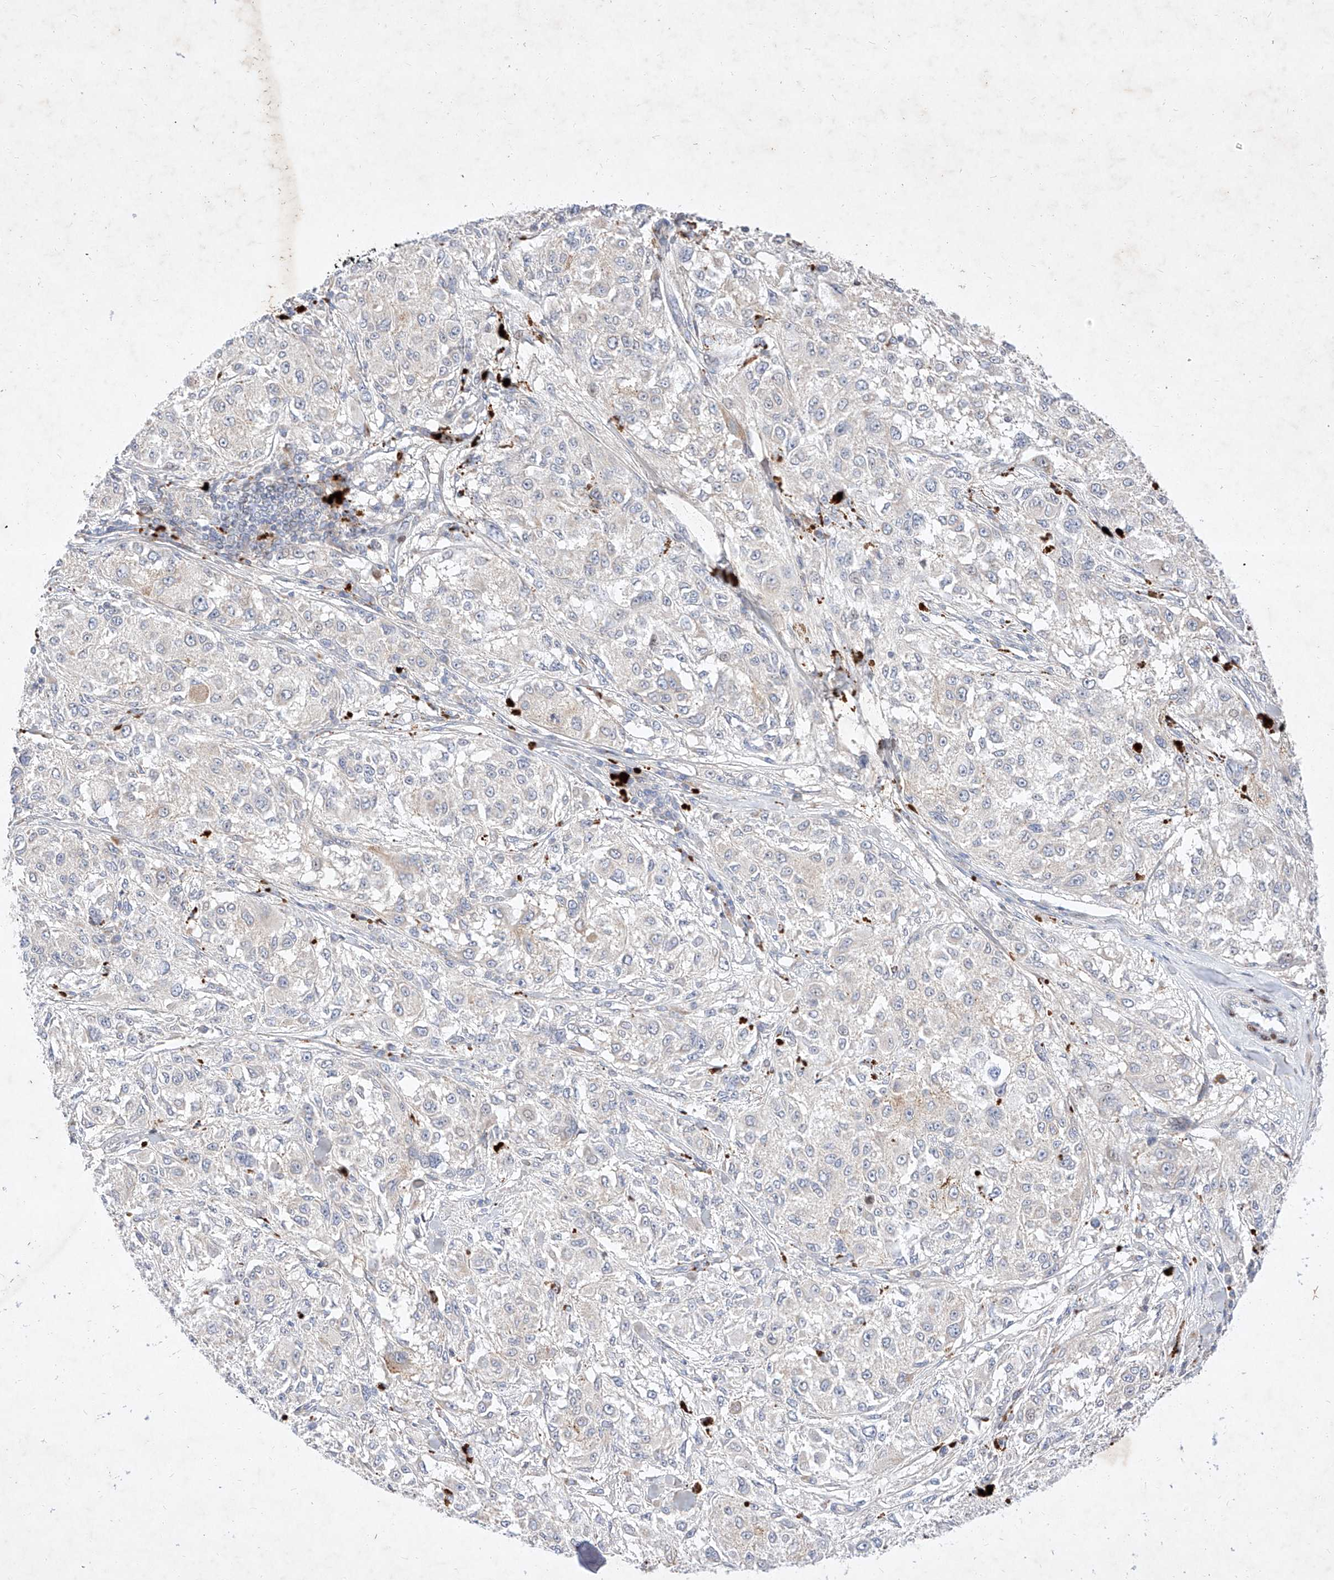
{"staining": {"intensity": "negative", "quantity": "none", "location": "none"}, "tissue": "melanoma", "cell_type": "Tumor cells", "image_type": "cancer", "snomed": [{"axis": "morphology", "description": "Necrosis, NOS"}, {"axis": "morphology", "description": "Malignant melanoma, NOS"}, {"axis": "topography", "description": "Skin"}], "caption": "The immunohistochemistry photomicrograph has no significant staining in tumor cells of malignant melanoma tissue.", "gene": "OSGEPL1", "patient": {"sex": "female", "age": 87}}